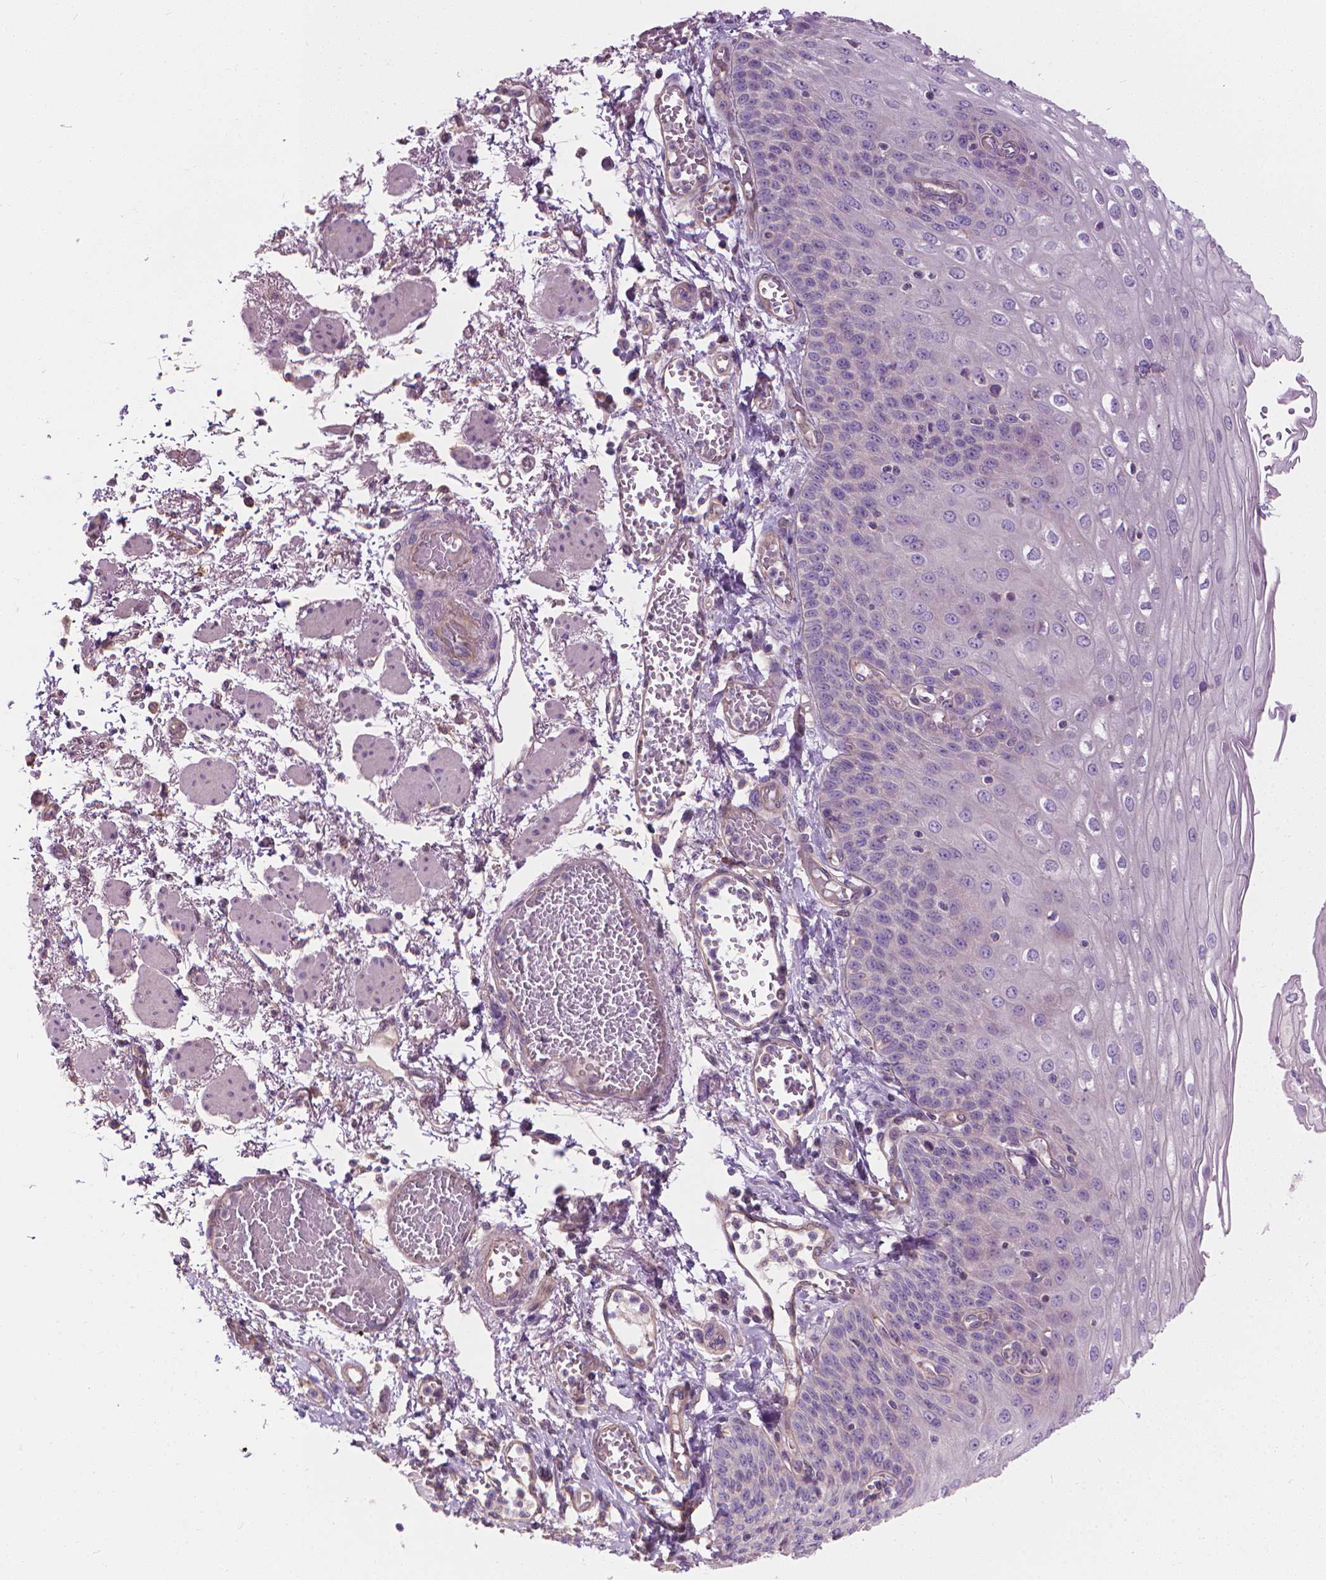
{"staining": {"intensity": "negative", "quantity": "none", "location": "none"}, "tissue": "esophagus", "cell_type": "Squamous epithelial cells", "image_type": "normal", "snomed": [{"axis": "morphology", "description": "Normal tissue, NOS"}, {"axis": "morphology", "description": "Adenocarcinoma, NOS"}, {"axis": "topography", "description": "Esophagus"}], "caption": "An immunohistochemistry micrograph of benign esophagus is shown. There is no staining in squamous epithelial cells of esophagus.", "gene": "RIIAD1", "patient": {"sex": "male", "age": 81}}